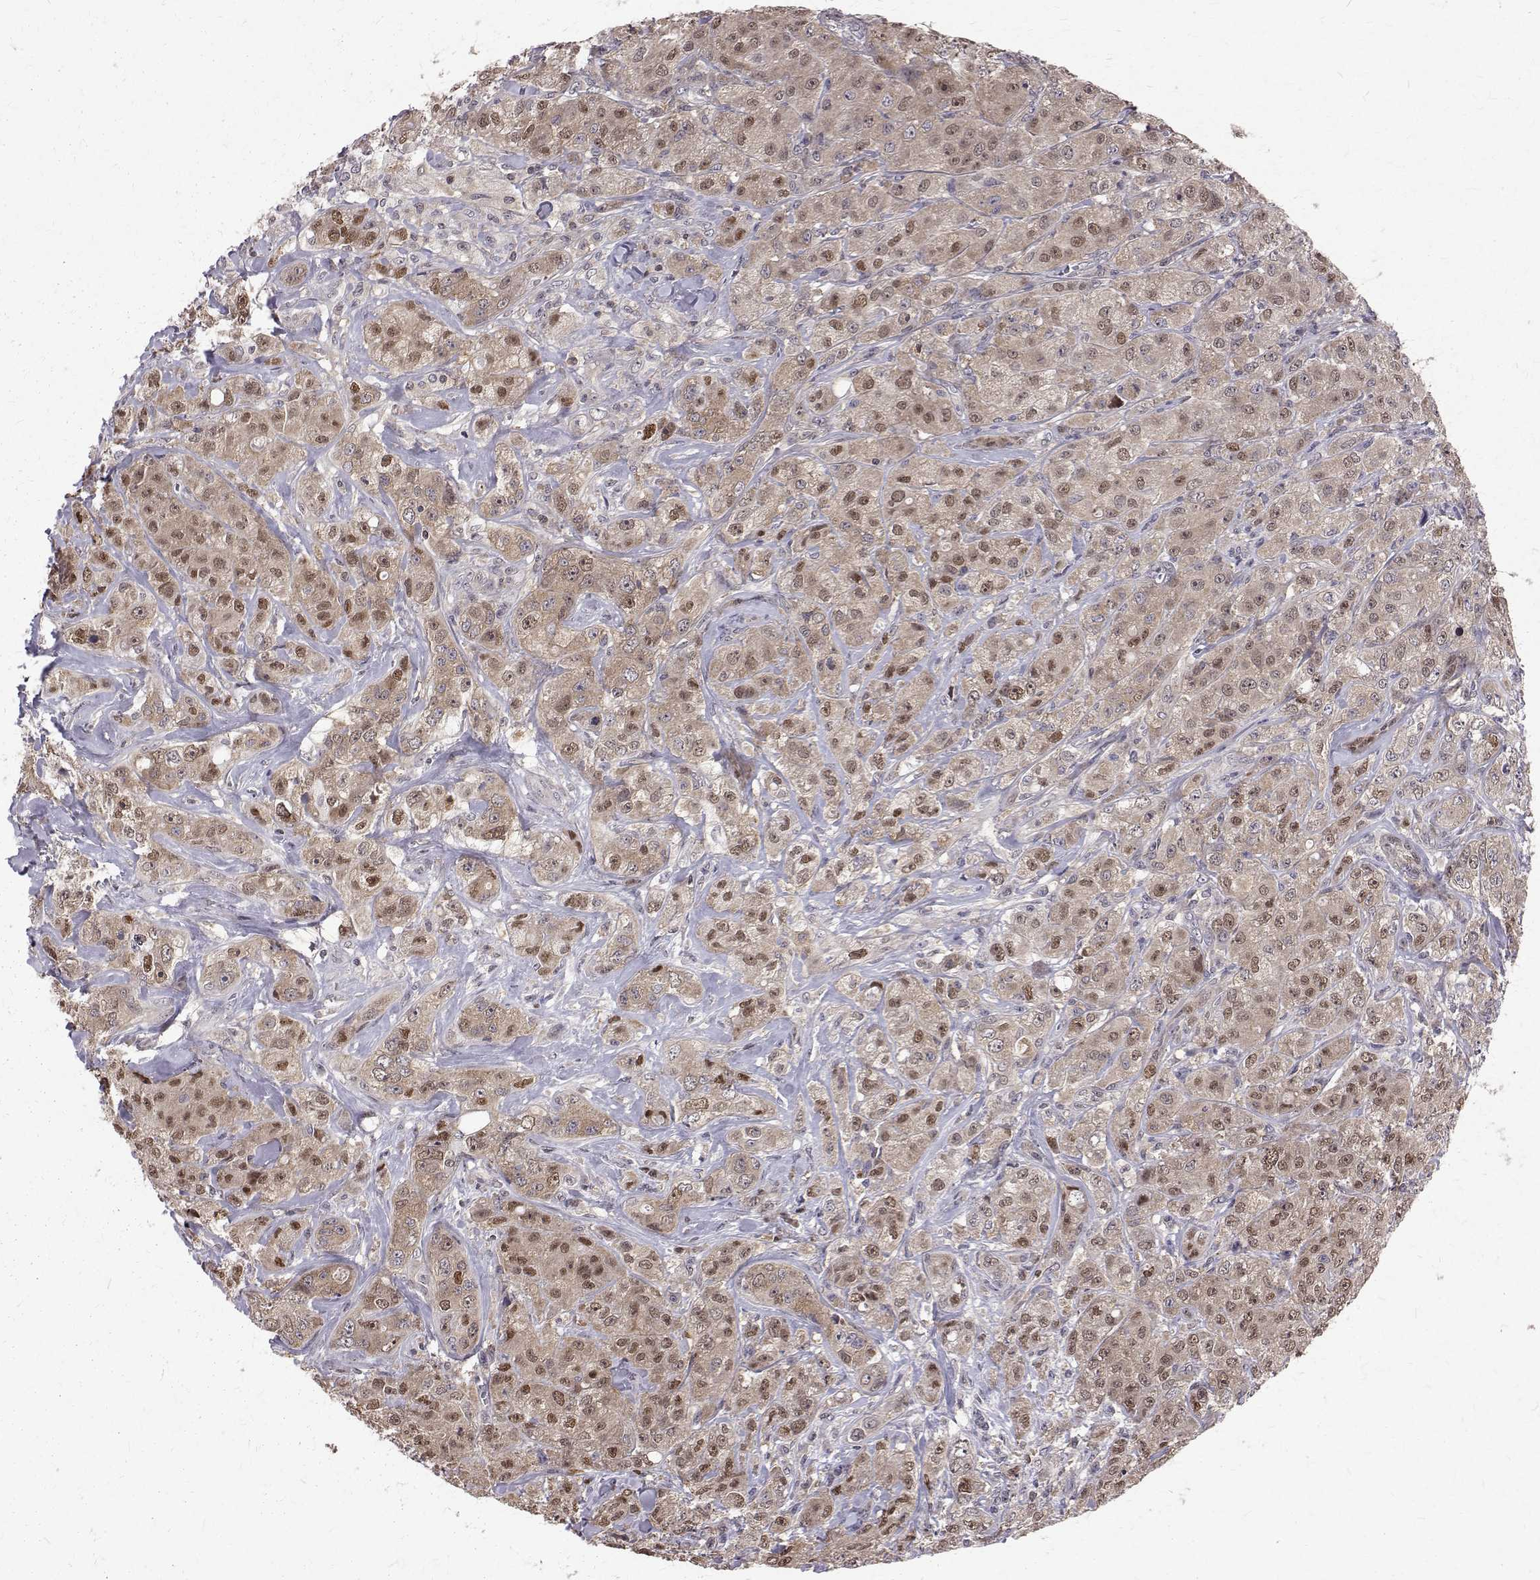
{"staining": {"intensity": "moderate", "quantity": ">75%", "location": "cytoplasmic/membranous,nuclear"}, "tissue": "breast cancer", "cell_type": "Tumor cells", "image_type": "cancer", "snomed": [{"axis": "morphology", "description": "Duct carcinoma"}, {"axis": "topography", "description": "Breast"}], "caption": "Immunohistochemical staining of breast cancer (intraductal carcinoma) reveals medium levels of moderate cytoplasmic/membranous and nuclear protein staining in approximately >75% of tumor cells.", "gene": "NIF3L1", "patient": {"sex": "female", "age": 43}}